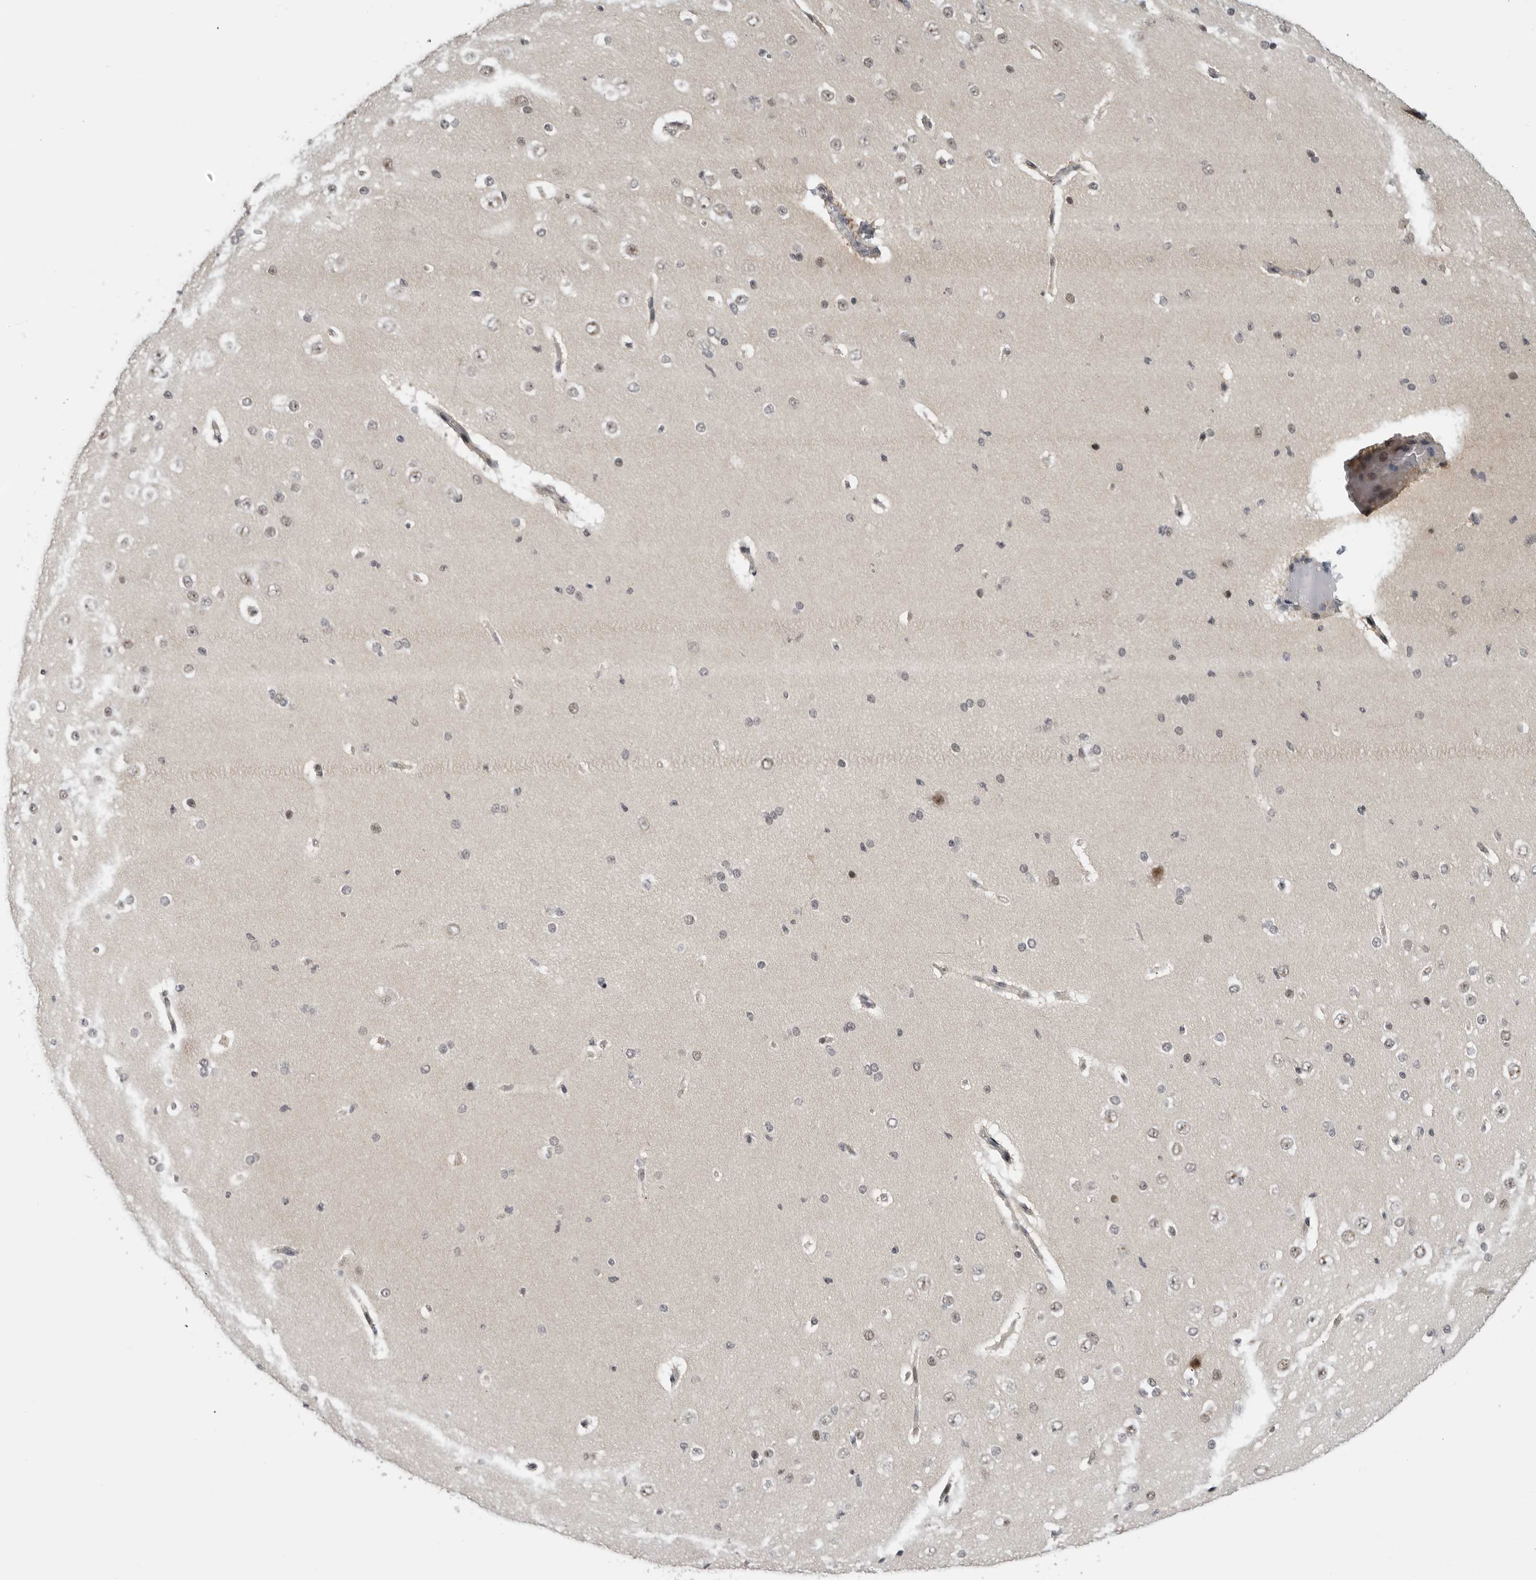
{"staining": {"intensity": "weak", "quantity": "25%-75%", "location": "nuclear"}, "tissue": "cerebral cortex", "cell_type": "Endothelial cells", "image_type": "normal", "snomed": [{"axis": "morphology", "description": "Normal tissue, NOS"}, {"axis": "morphology", "description": "Developmental malformation"}, {"axis": "topography", "description": "Cerebral cortex"}], "caption": "The micrograph shows staining of benign cerebral cortex, revealing weak nuclear protein expression (brown color) within endothelial cells.", "gene": "ALPK2", "patient": {"sex": "female", "age": 30}}